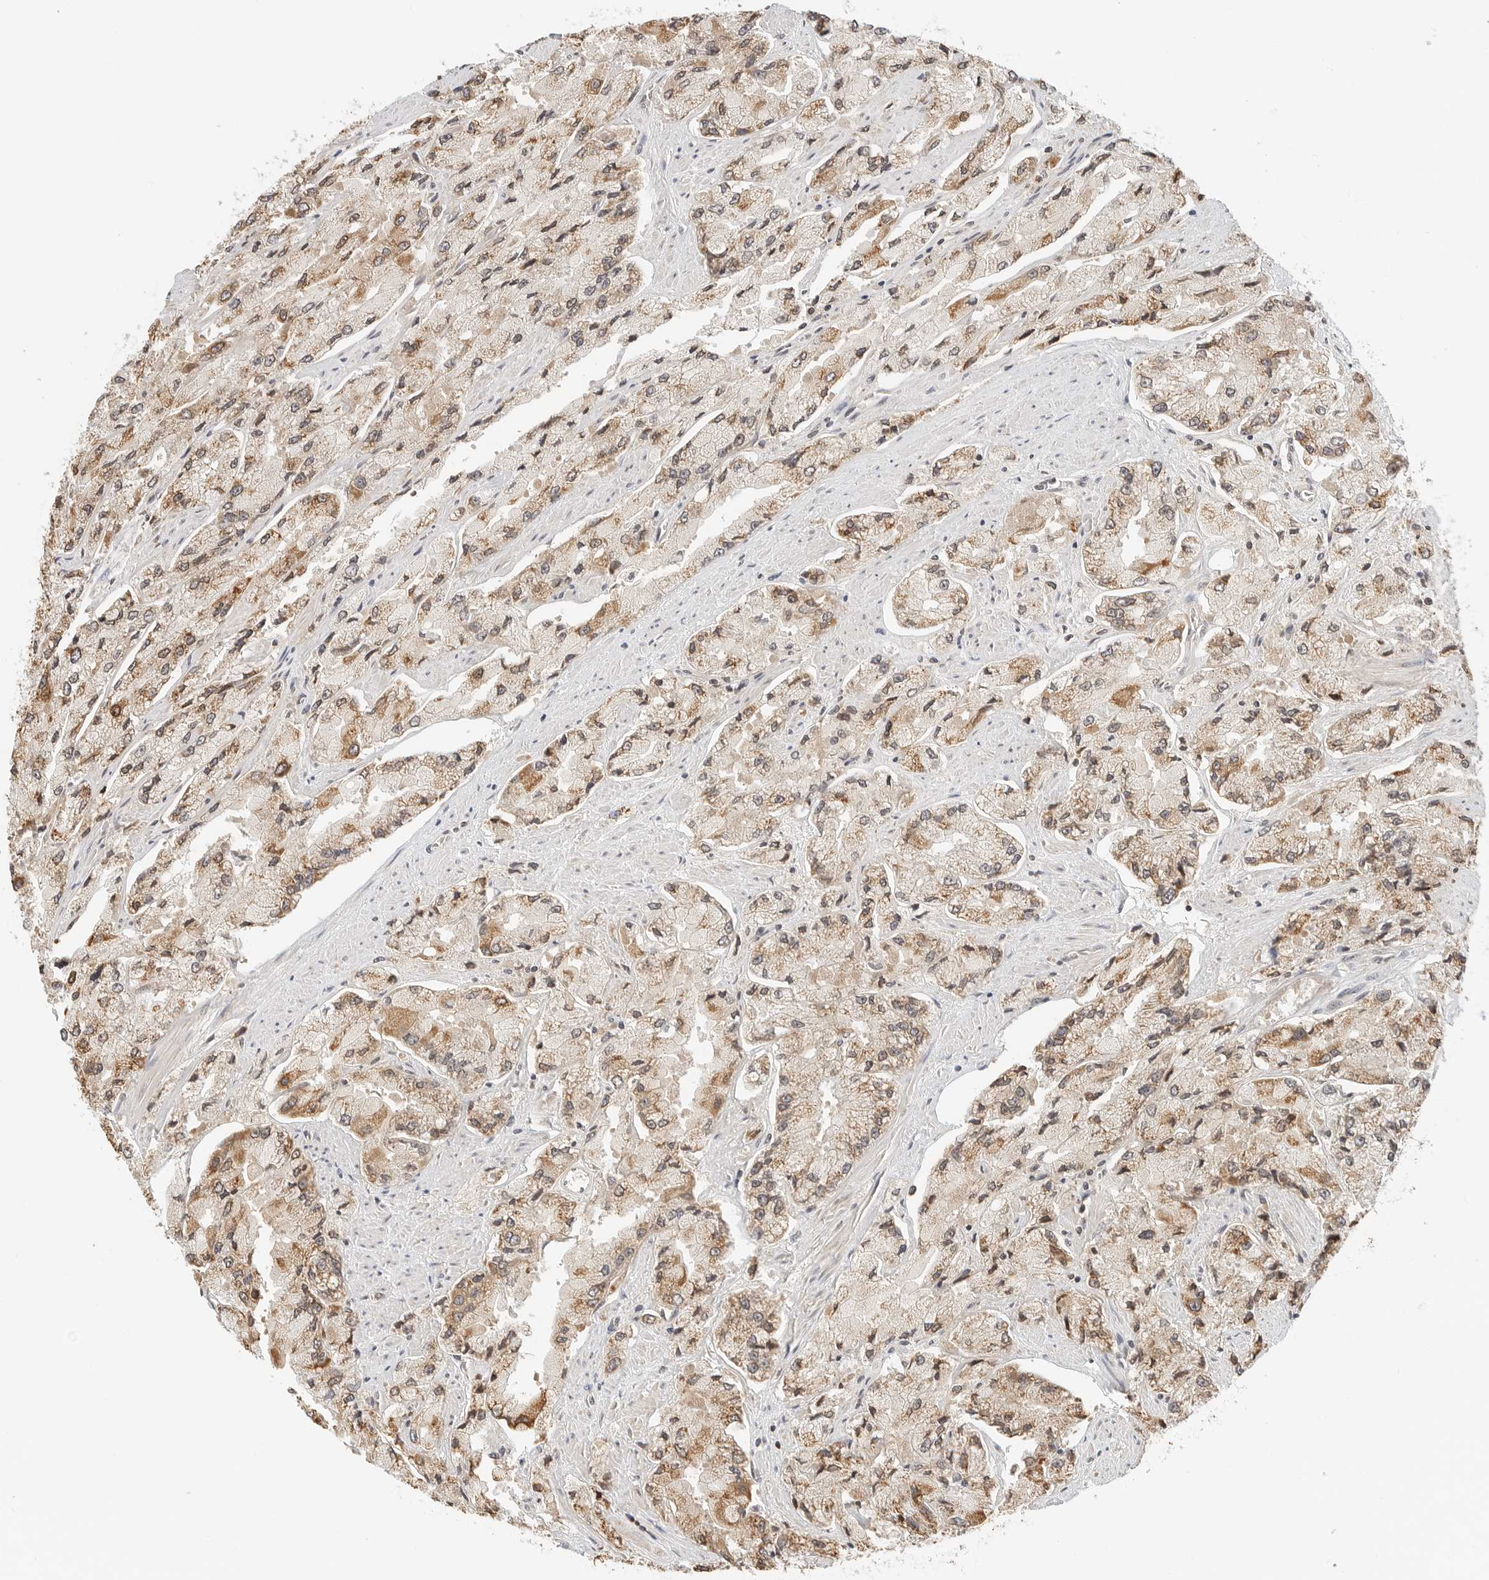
{"staining": {"intensity": "moderate", "quantity": ">75%", "location": "cytoplasmic/membranous"}, "tissue": "prostate cancer", "cell_type": "Tumor cells", "image_type": "cancer", "snomed": [{"axis": "morphology", "description": "Adenocarcinoma, High grade"}, {"axis": "topography", "description": "Prostate"}], "caption": "Prostate high-grade adenocarcinoma was stained to show a protein in brown. There is medium levels of moderate cytoplasmic/membranous expression in about >75% of tumor cells. (DAB IHC with brightfield microscopy, high magnification).", "gene": "ATL1", "patient": {"sex": "male", "age": 58}}